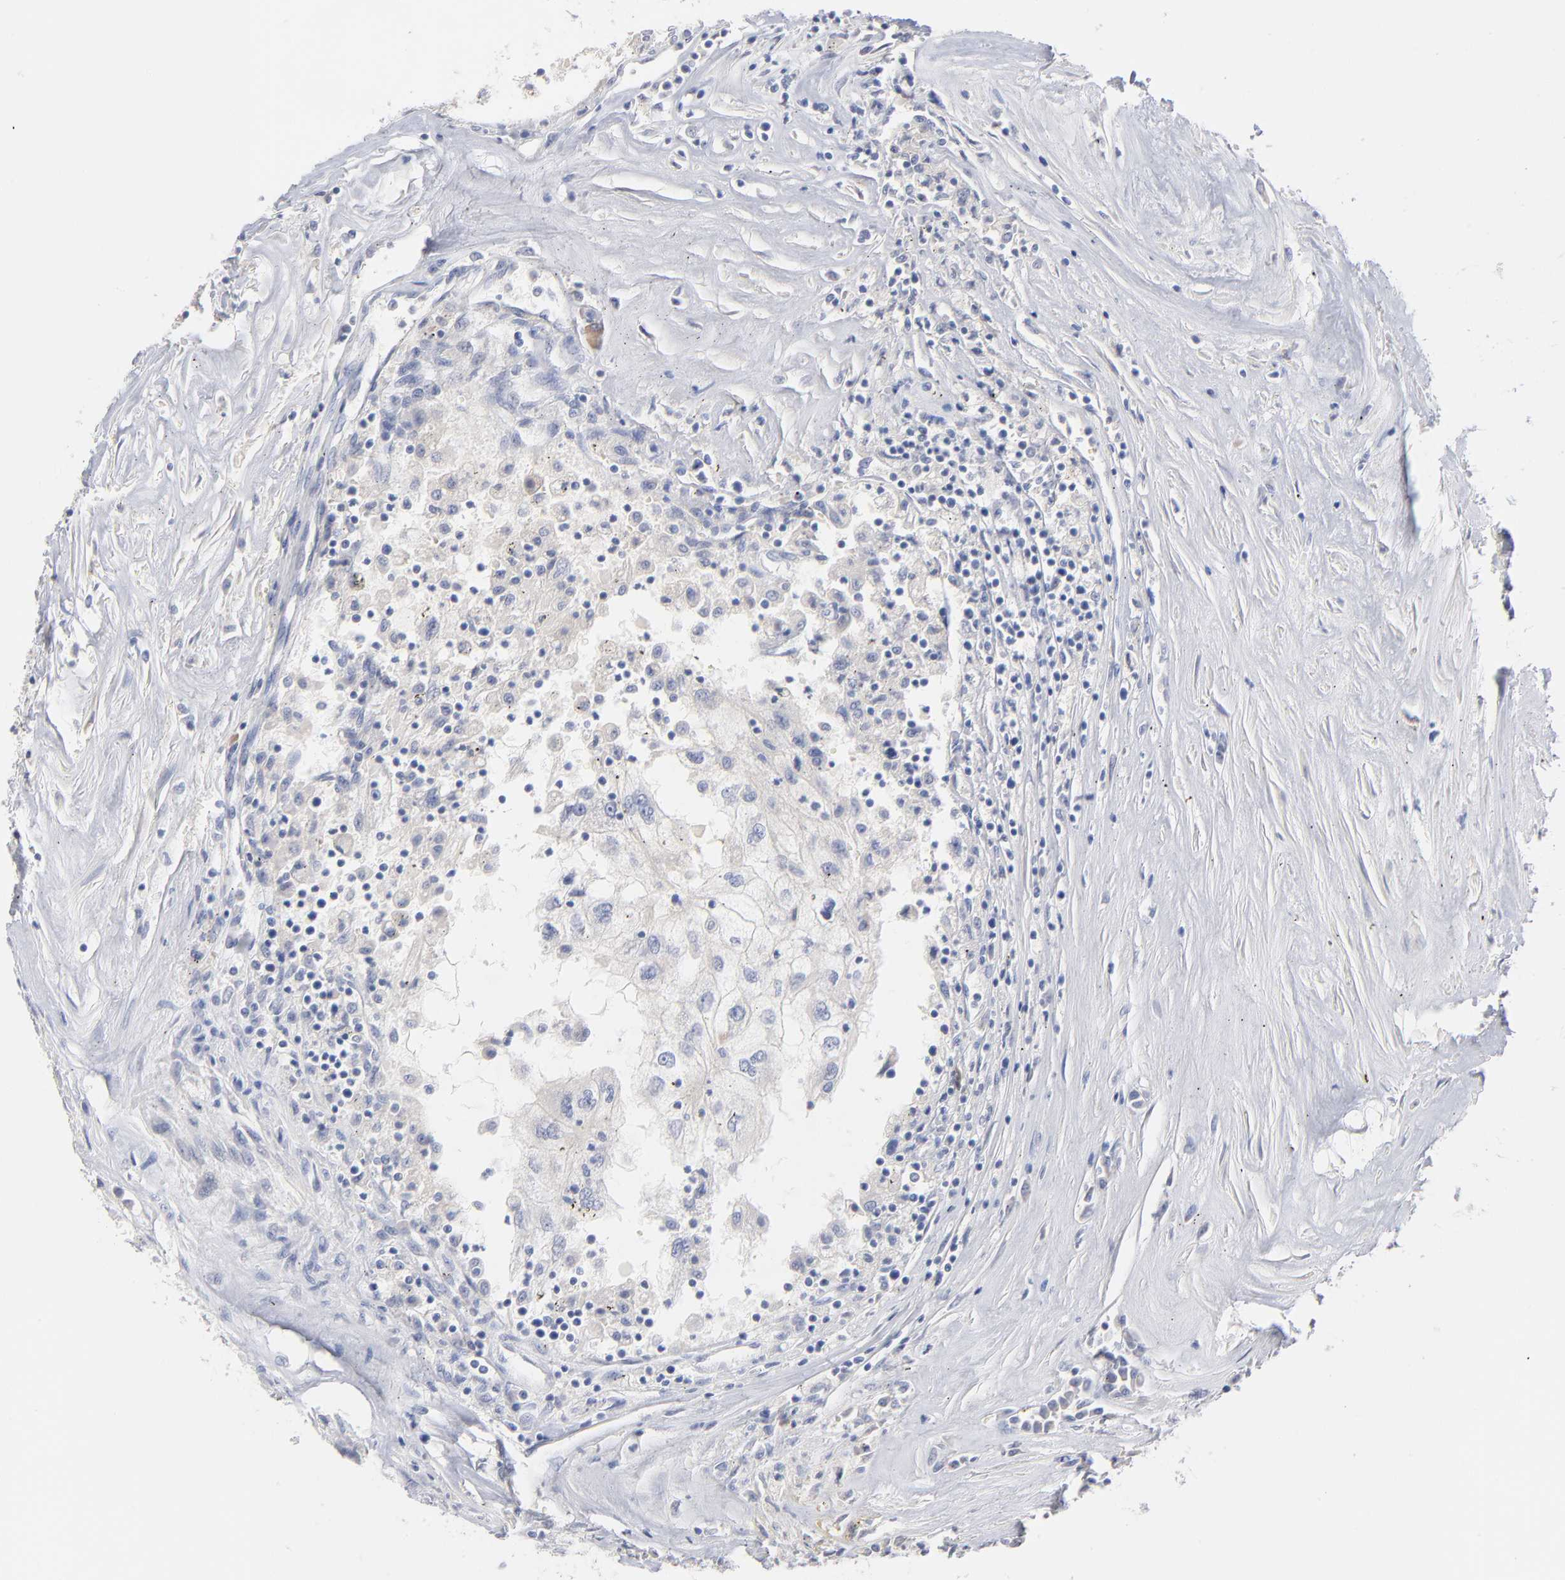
{"staining": {"intensity": "negative", "quantity": "none", "location": "none"}, "tissue": "renal cancer", "cell_type": "Tumor cells", "image_type": "cancer", "snomed": [{"axis": "morphology", "description": "Normal tissue, NOS"}, {"axis": "morphology", "description": "Adenocarcinoma, NOS"}, {"axis": "topography", "description": "Kidney"}], "caption": "This is a photomicrograph of immunohistochemistry (IHC) staining of renal cancer, which shows no positivity in tumor cells.", "gene": "F12", "patient": {"sex": "male", "age": 71}}